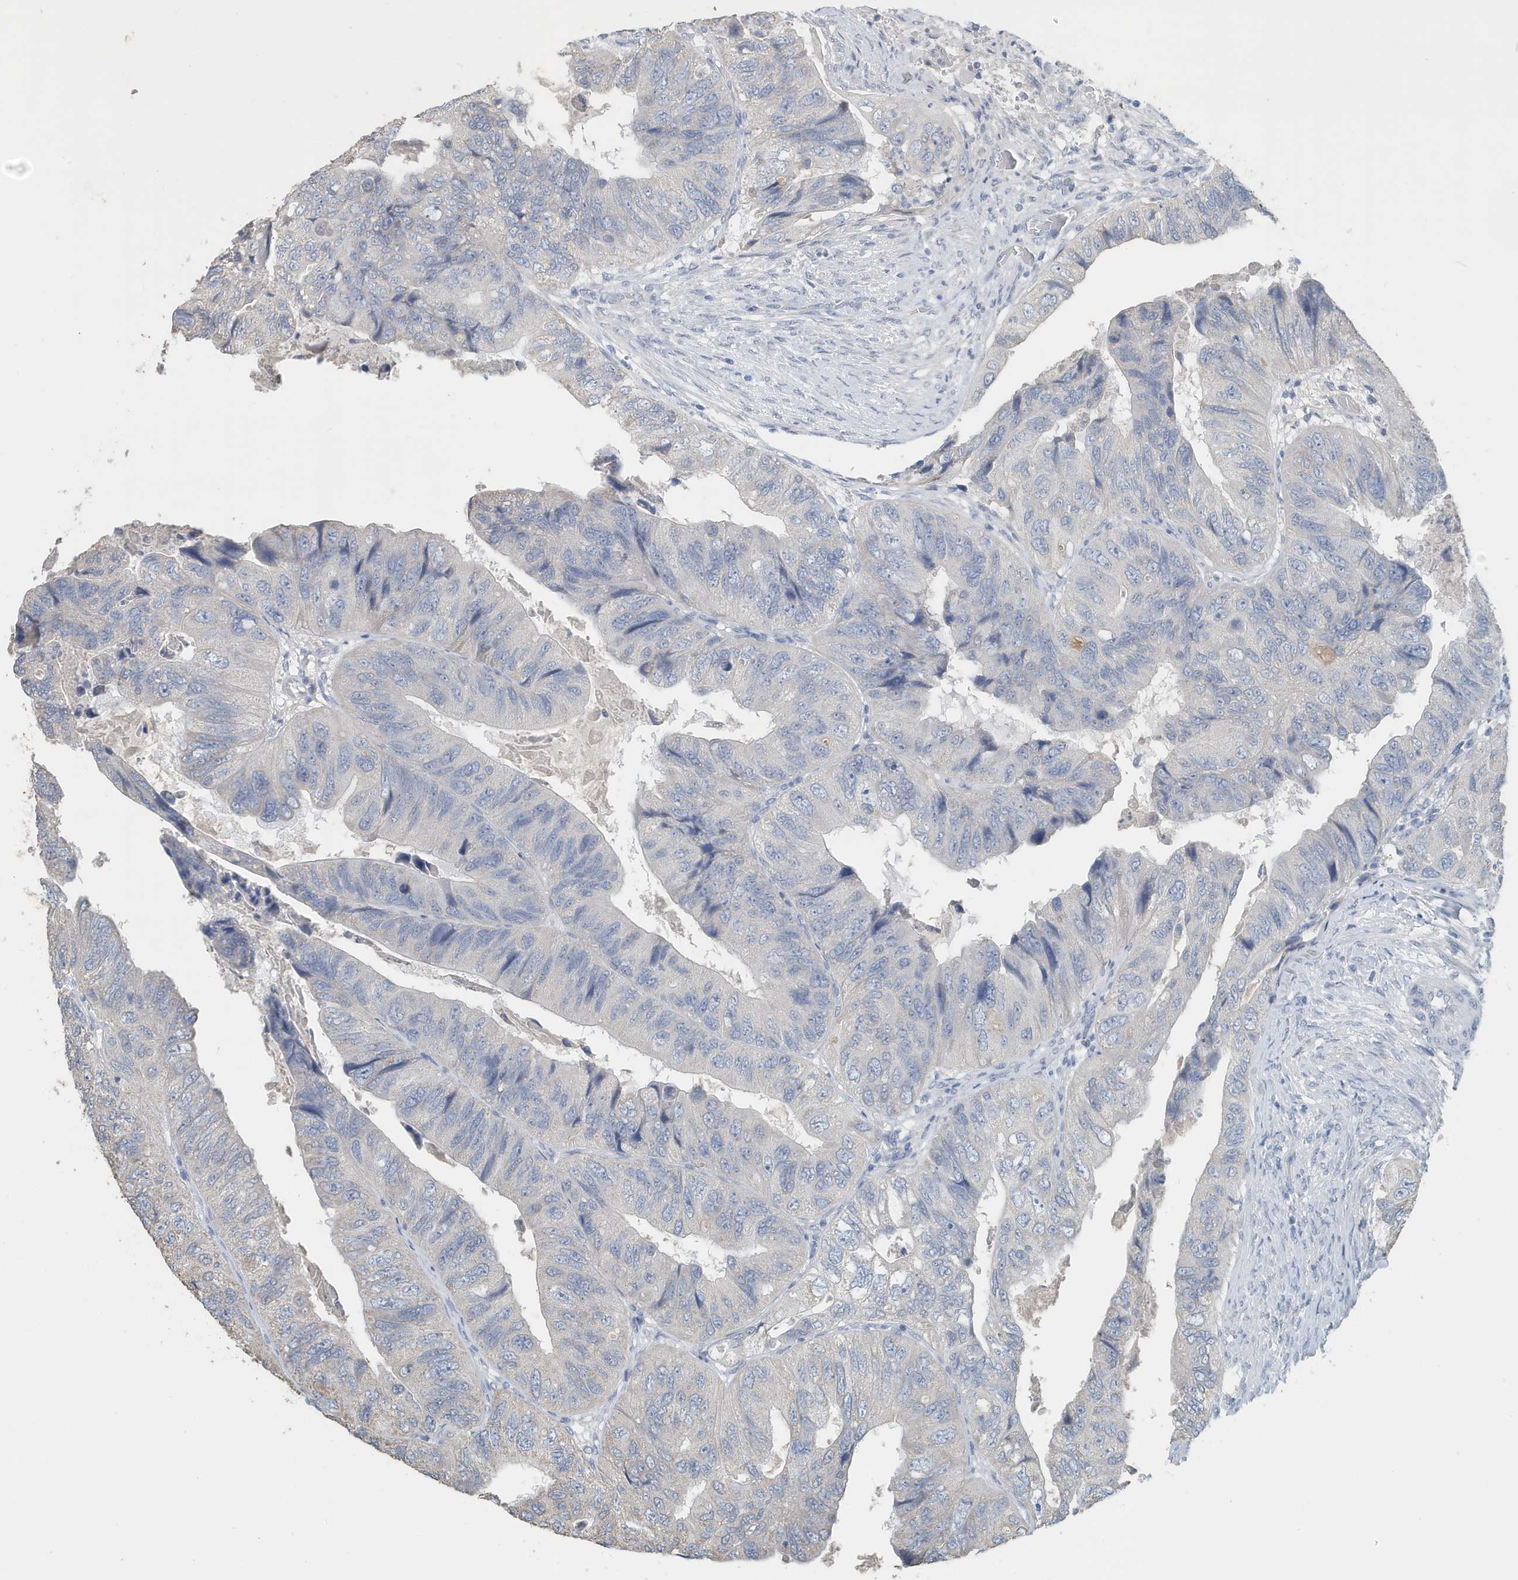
{"staining": {"intensity": "negative", "quantity": "none", "location": "none"}, "tissue": "colorectal cancer", "cell_type": "Tumor cells", "image_type": "cancer", "snomed": [{"axis": "morphology", "description": "Adenocarcinoma, NOS"}, {"axis": "topography", "description": "Rectum"}], "caption": "Immunohistochemical staining of human colorectal adenocarcinoma demonstrates no significant expression in tumor cells.", "gene": "UGT2B4", "patient": {"sex": "male", "age": 63}}